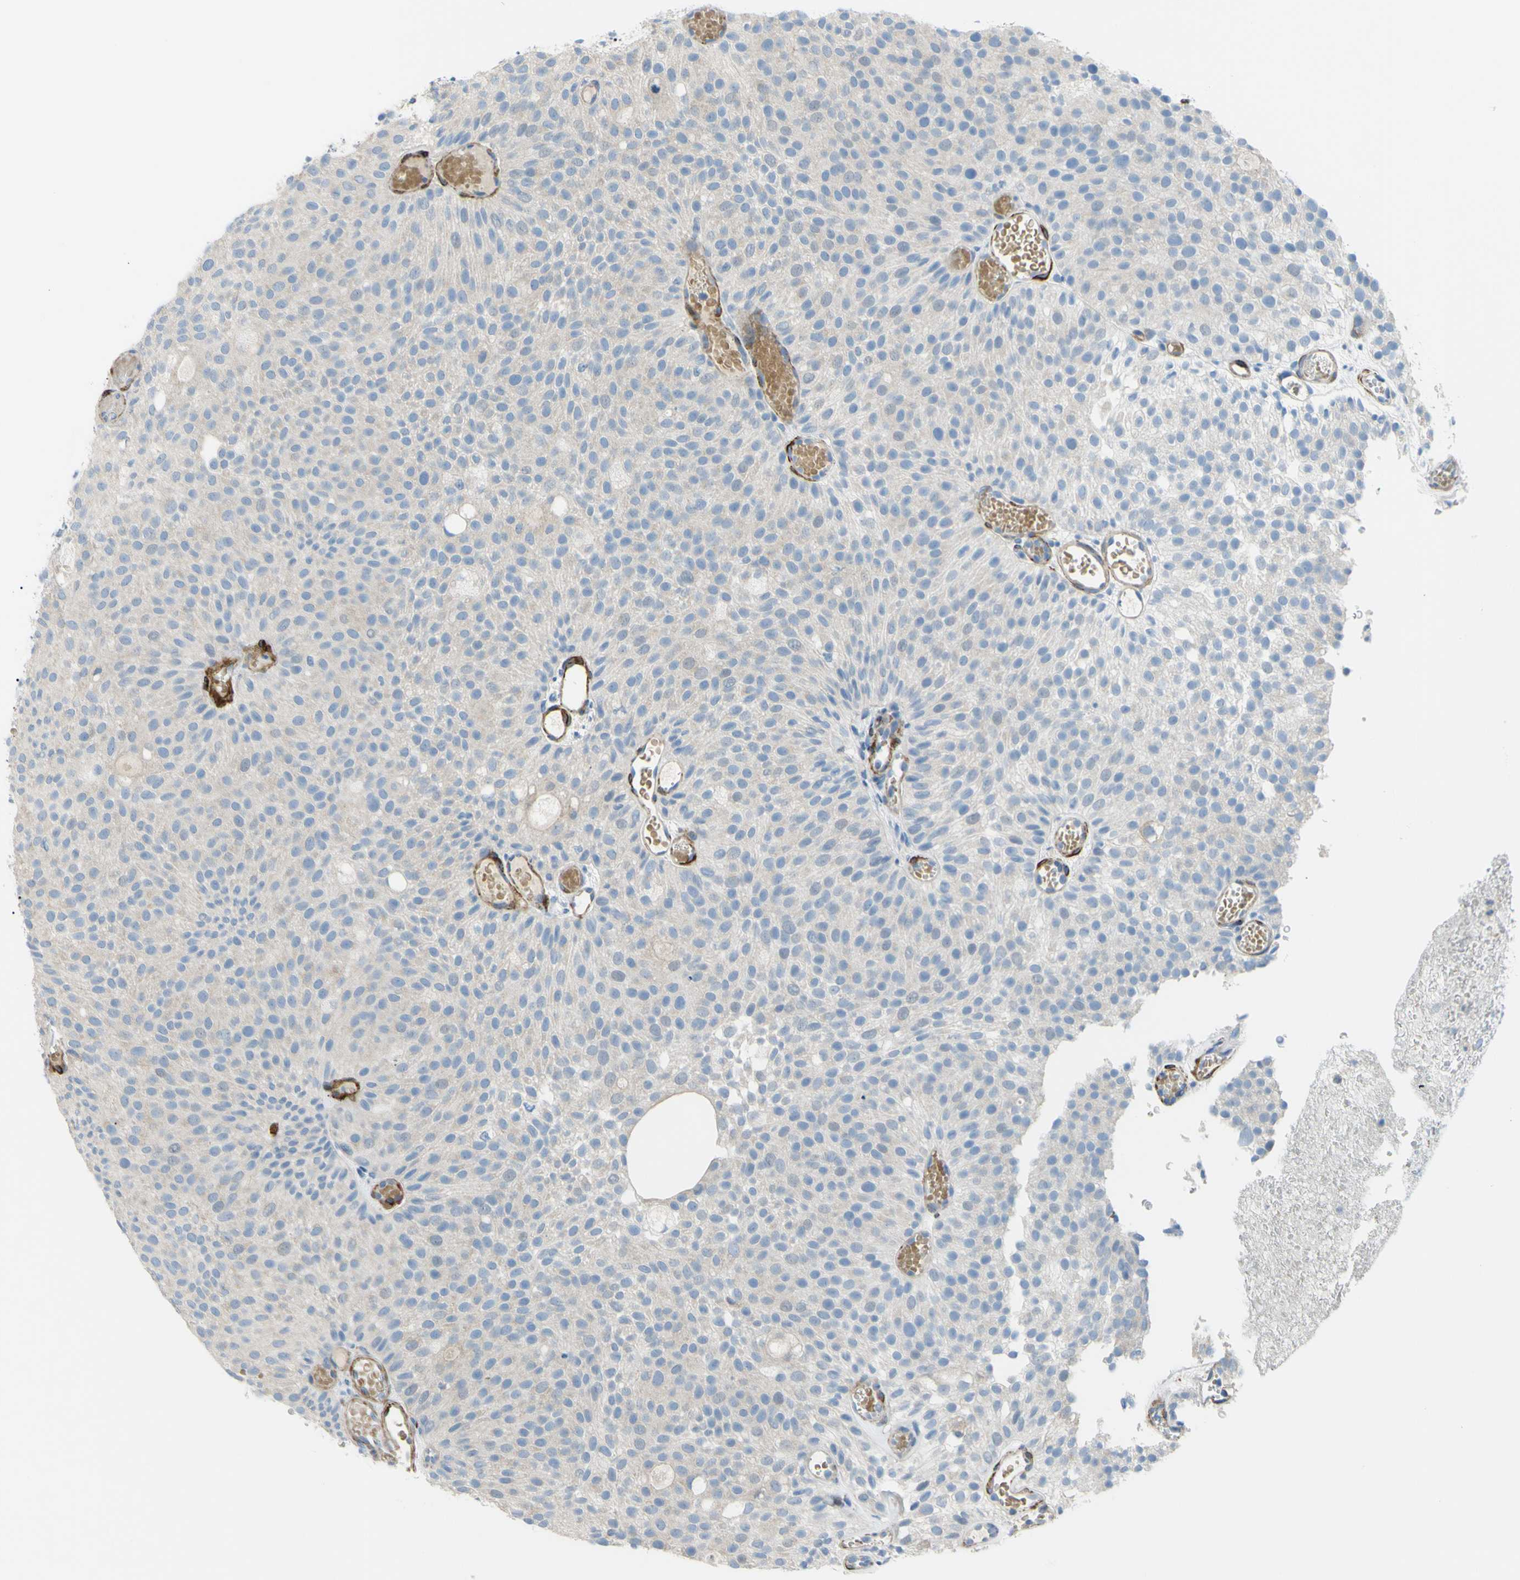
{"staining": {"intensity": "negative", "quantity": "none", "location": "none"}, "tissue": "urothelial cancer", "cell_type": "Tumor cells", "image_type": "cancer", "snomed": [{"axis": "morphology", "description": "Urothelial carcinoma, Low grade"}, {"axis": "topography", "description": "Urinary bladder"}], "caption": "Photomicrograph shows no significant protein staining in tumor cells of urothelial cancer.", "gene": "PRRG2", "patient": {"sex": "male", "age": 78}}